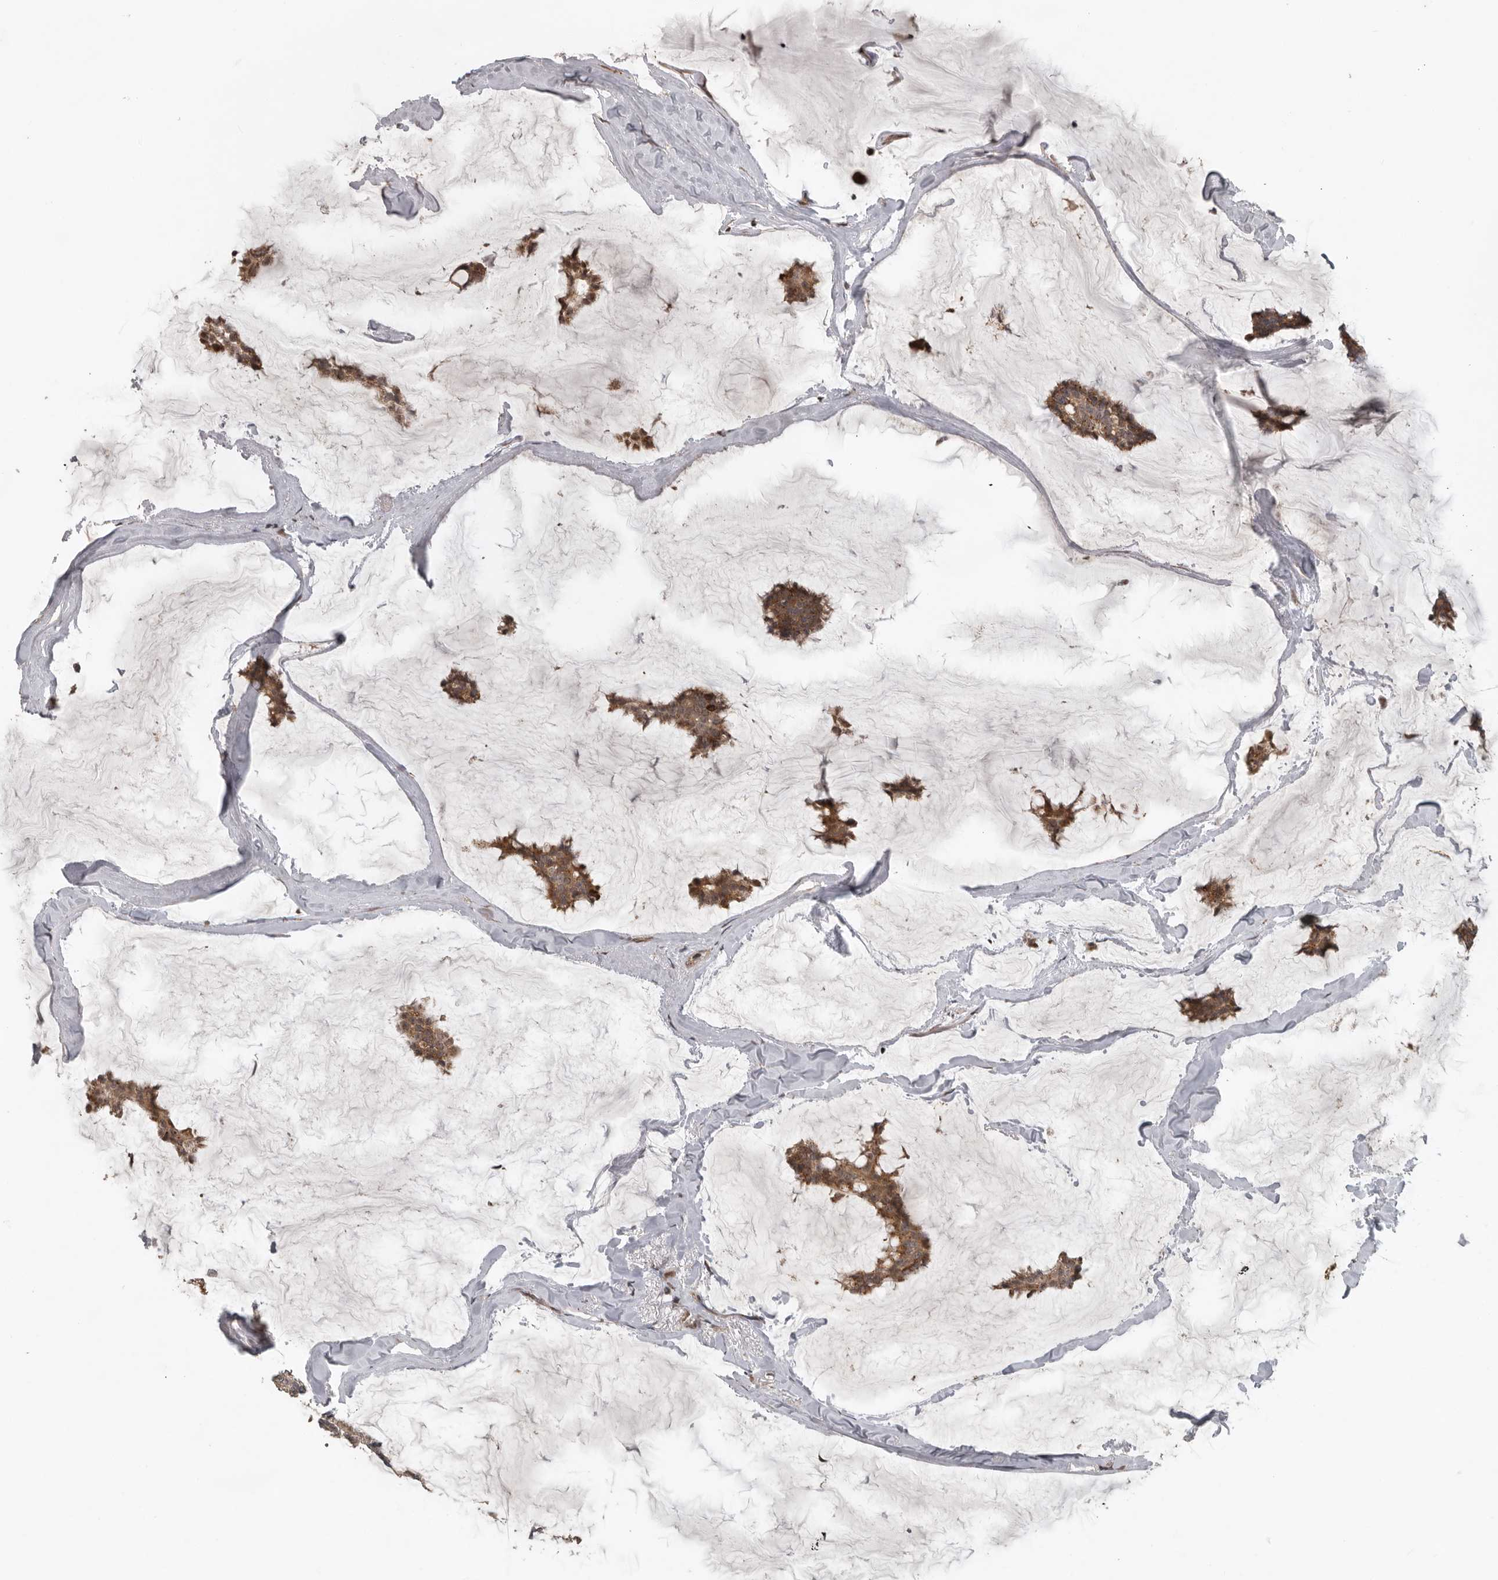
{"staining": {"intensity": "moderate", "quantity": ">75%", "location": "cytoplasmic/membranous"}, "tissue": "breast cancer", "cell_type": "Tumor cells", "image_type": "cancer", "snomed": [{"axis": "morphology", "description": "Duct carcinoma"}, {"axis": "topography", "description": "Breast"}], "caption": "Approximately >75% of tumor cells in breast cancer (infiltrating ductal carcinoma) show moderate cytoplasmic/membranous protein staining as visualized by brown immunohistochemical staining.", "gene": "CEP350", "patient": {"sex": "female", "age": 93}}